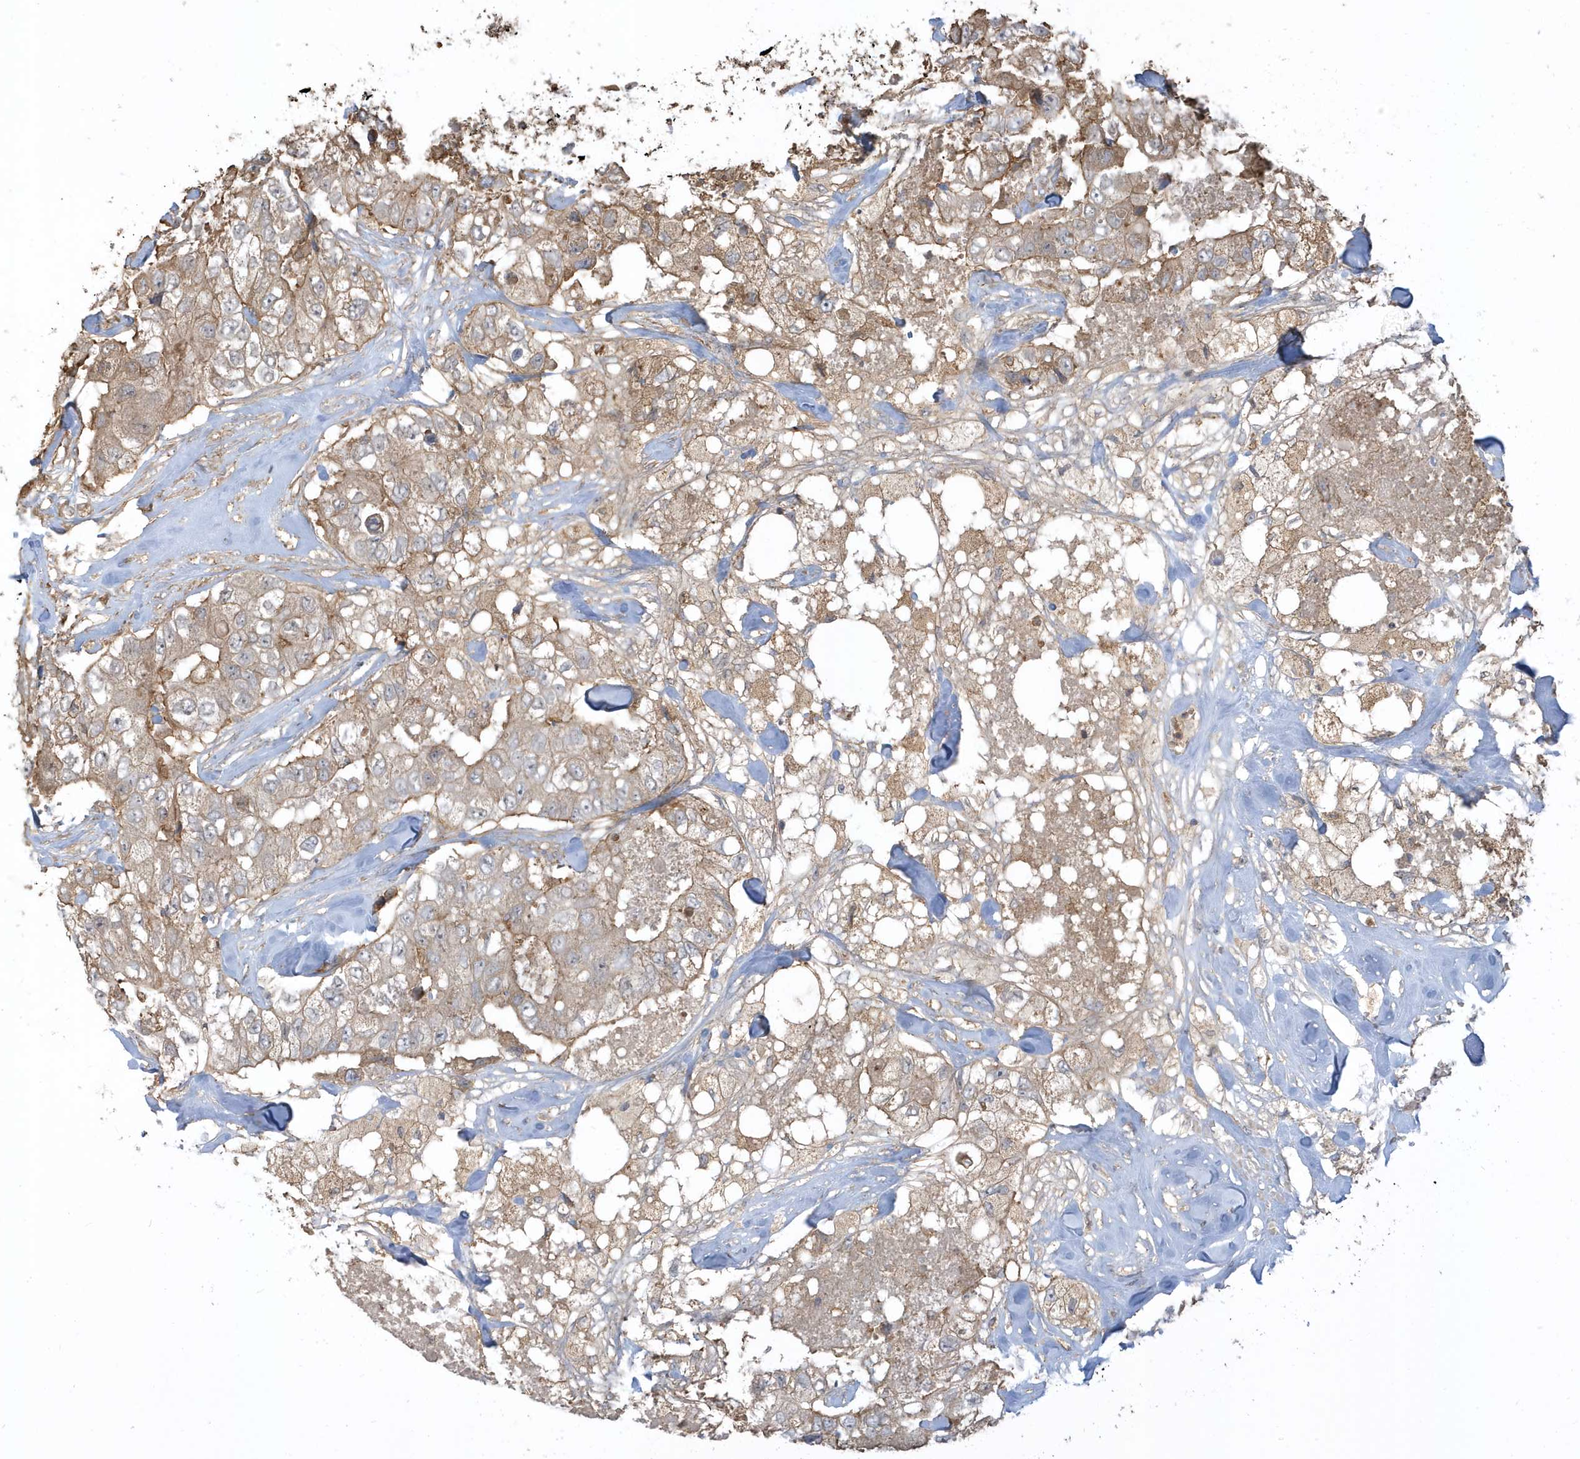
{"staining": {"intensity": "weak", "quantity": ">75%", "location": "cytoplasmic/membranous"}, "tissue": "breast cancer", "cell_type": "Tumor cells", "image_type": "cancer", "snomed": [{"axis": "morphology", "description": "Duct carcinoma"}, {"axis": "topography", "description": "Breast"}], "caption": "Immunohistochemistry of human intraductal carcinoma (breast) shows low levels of weak cytoplasmic/membranous expression in about >75% of tumor cells. (IHC, brightfield microscopy, high magnification).", "gene": "ZBTB8A", "patient": {"sex": "female", "age": 62}}